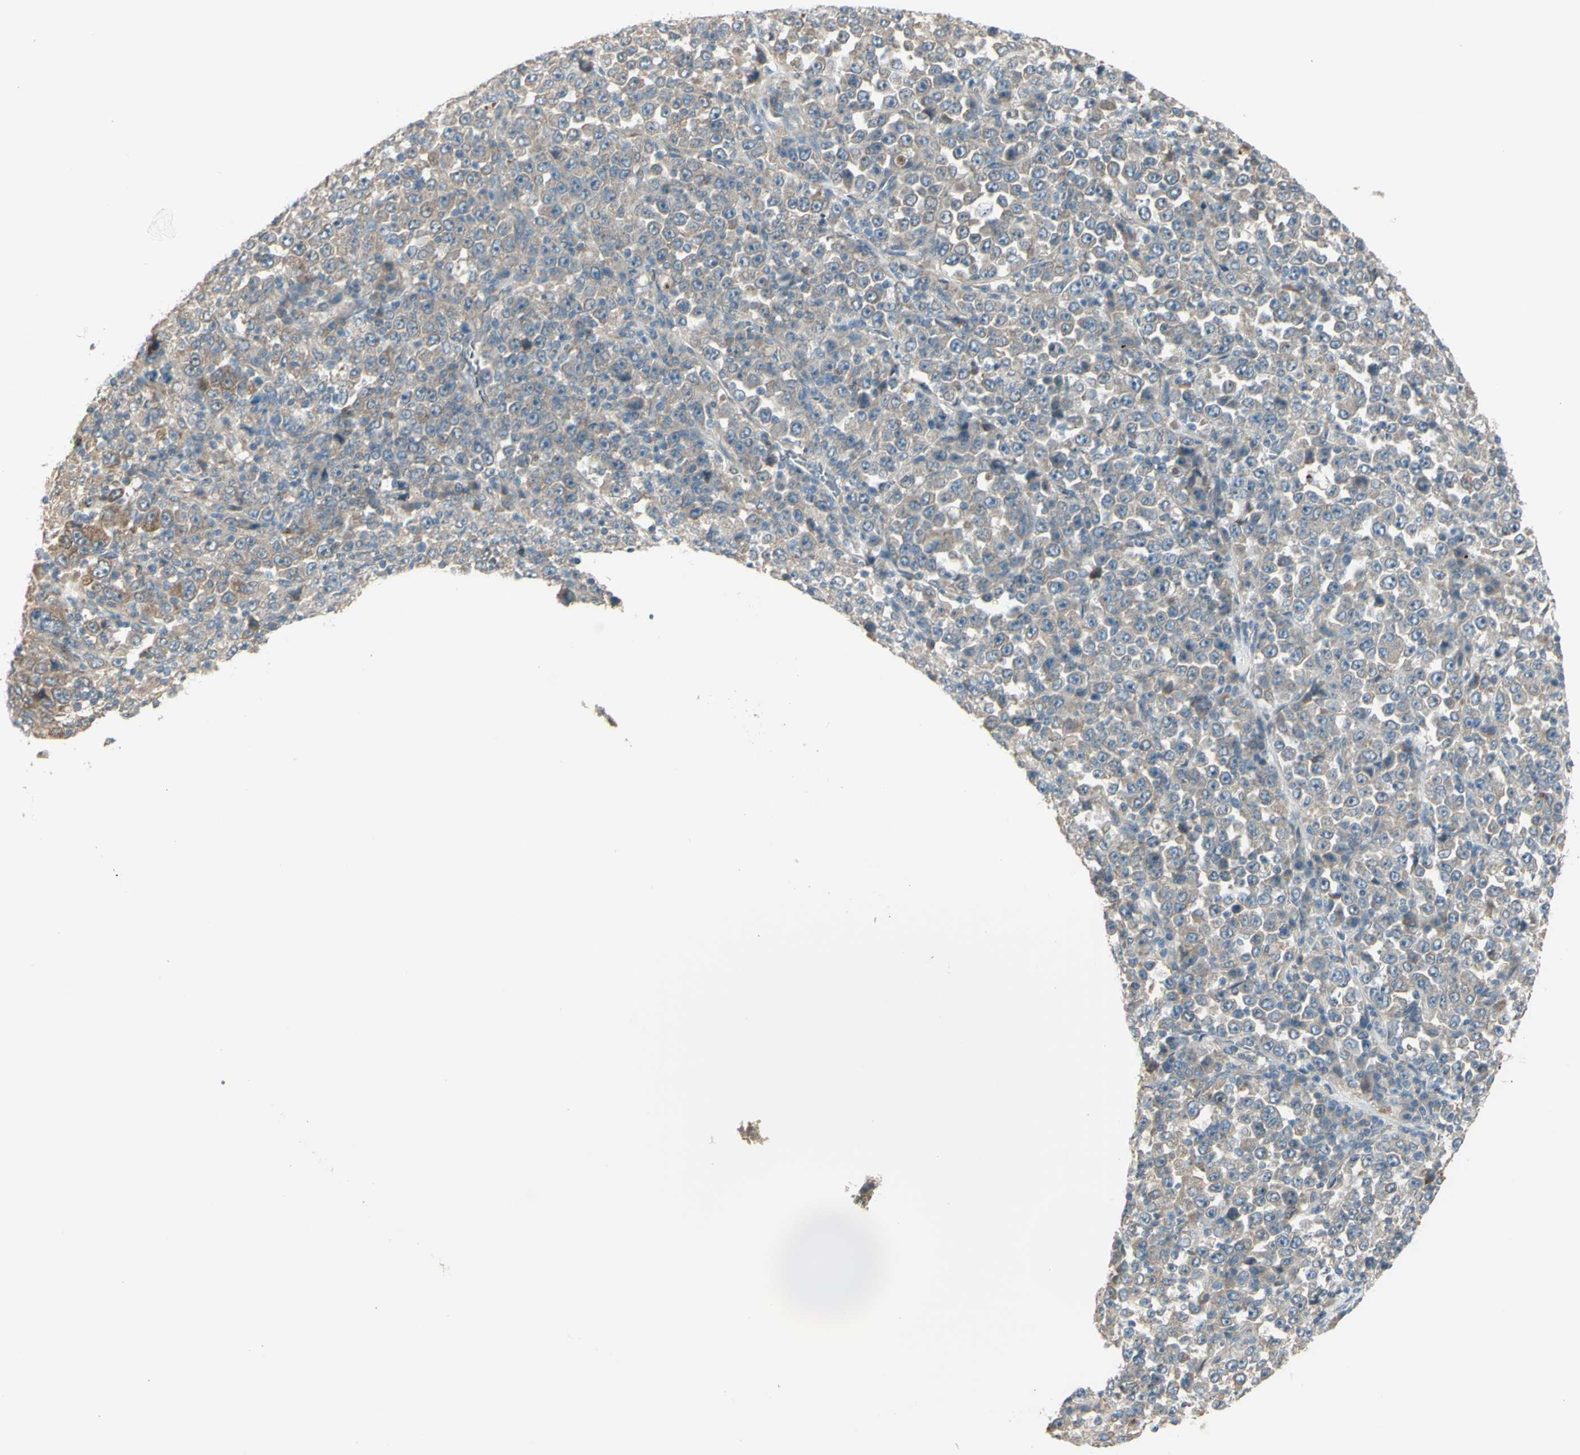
{"staining": {"intensity": "weak", "quantity": ">75%", "location": "cytoplasmic/membranous"}, "tissue": "stomach cancer", "cell_type": "Tumor cells", "image_type": "cancer", "snomed": [{"axis": "morphology", "description": "Normal tissue, NOS"}, {"axis": "morphology", "description": "Adenocarcinoma, NOS"}, {"axis": "topography", "description": "Stomach, upper"}, {"axis": "topography", "description": "Stomach"}], "caption": "Immunohistochemical staining of stomach cancer exhibits low levels of weak cytoplasmic/membranous expression in approximately >75% of tumor cells.", "gene": "NAXD", "patient": {"sex": "male", "age": 59}}